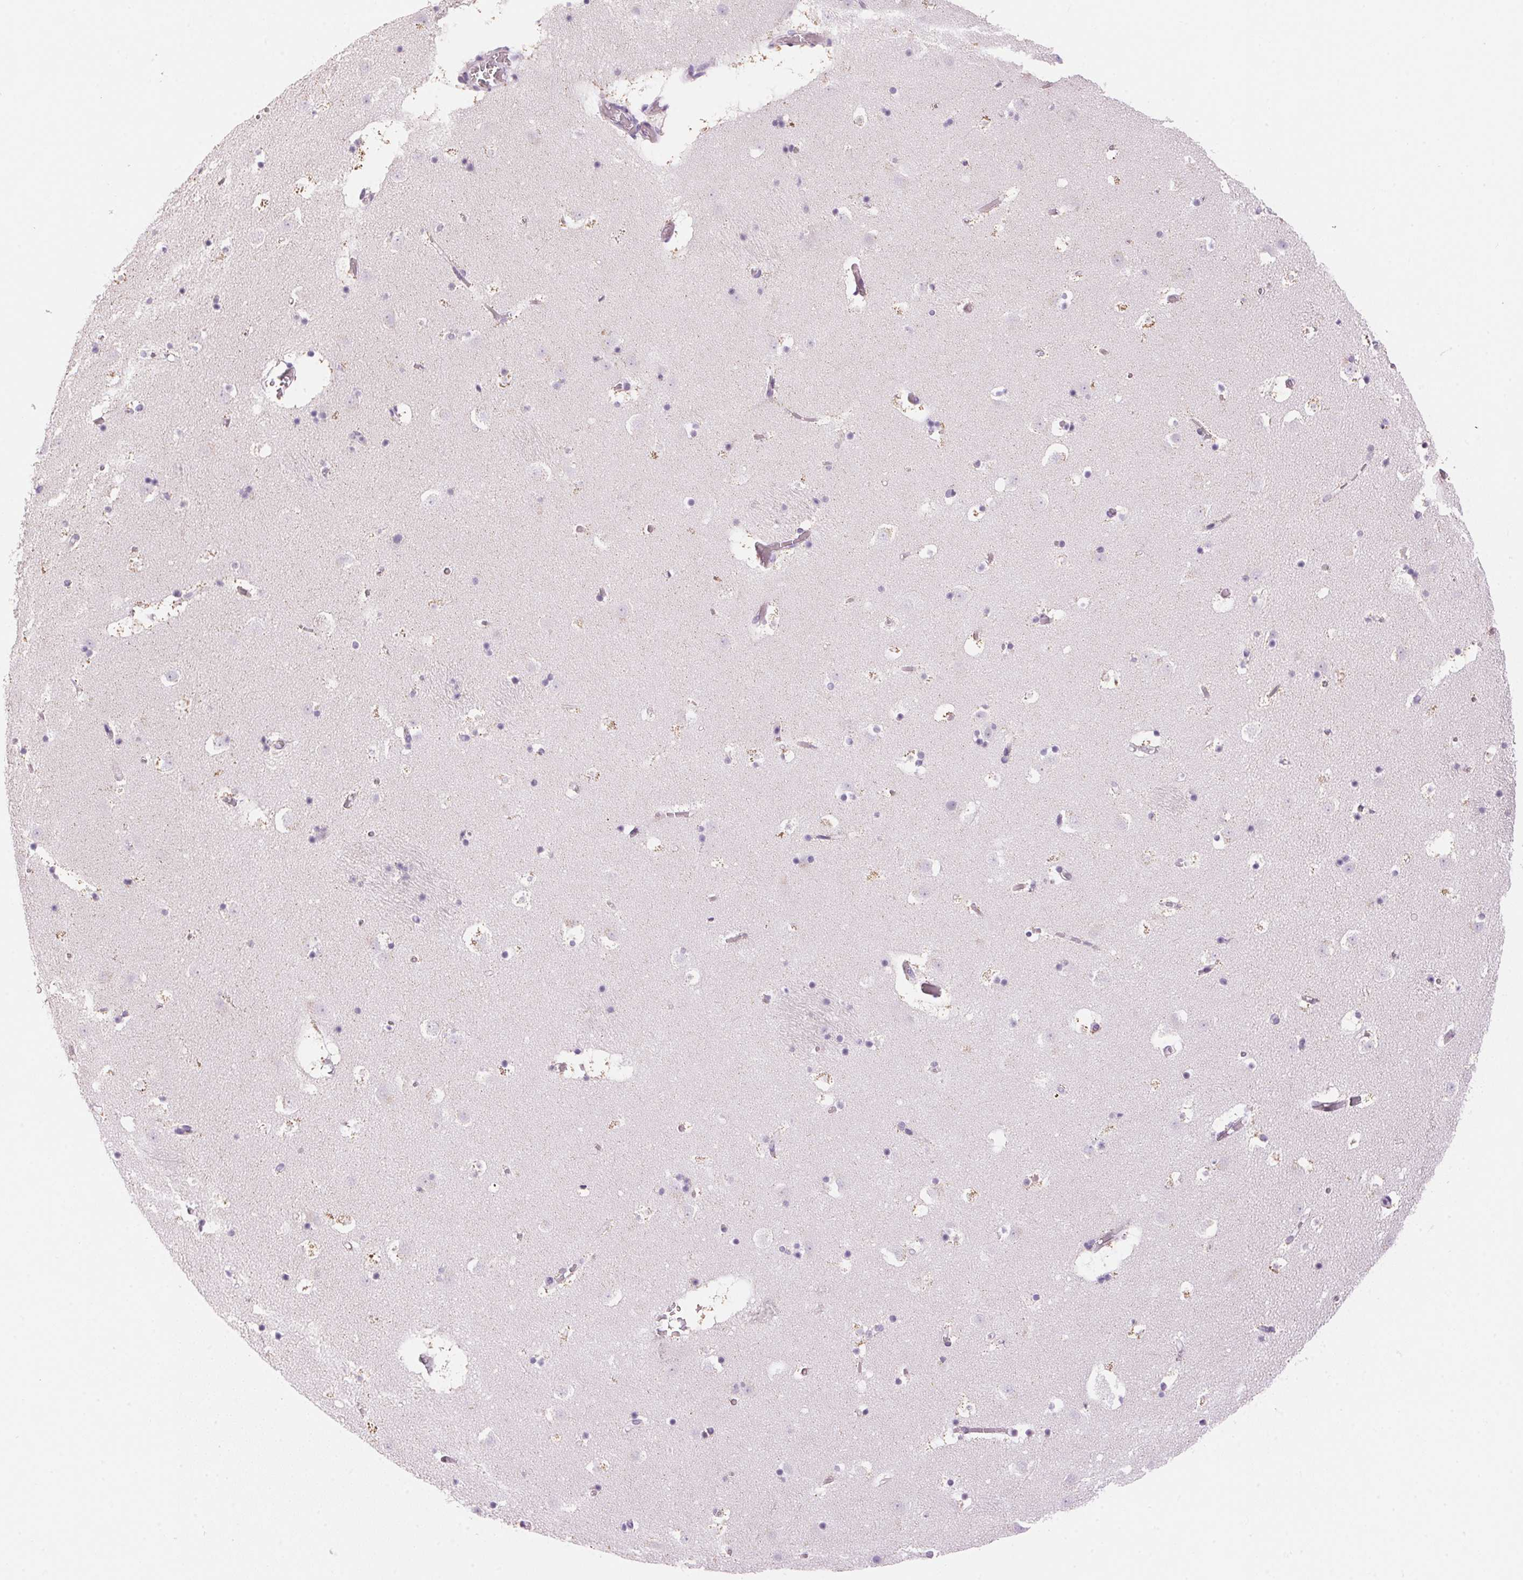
{"staining": {"intensity": "negative", "quantity": "none", "location": "none"}, "tissue": "caudate", "cell_type": "Glial cells", "image_type": "normal", "snomed": [{"axis": "morphology", "description": "Normal tissue, NOS"}, {"axis": "topography", "description": "Lateral ventricle wall"}], "caption": "Caudate stained for a protein using IHC exhibits no positivity glial cells.", "gene": "HSD17B2", "patient": {"sex": "female", "age": 42}}